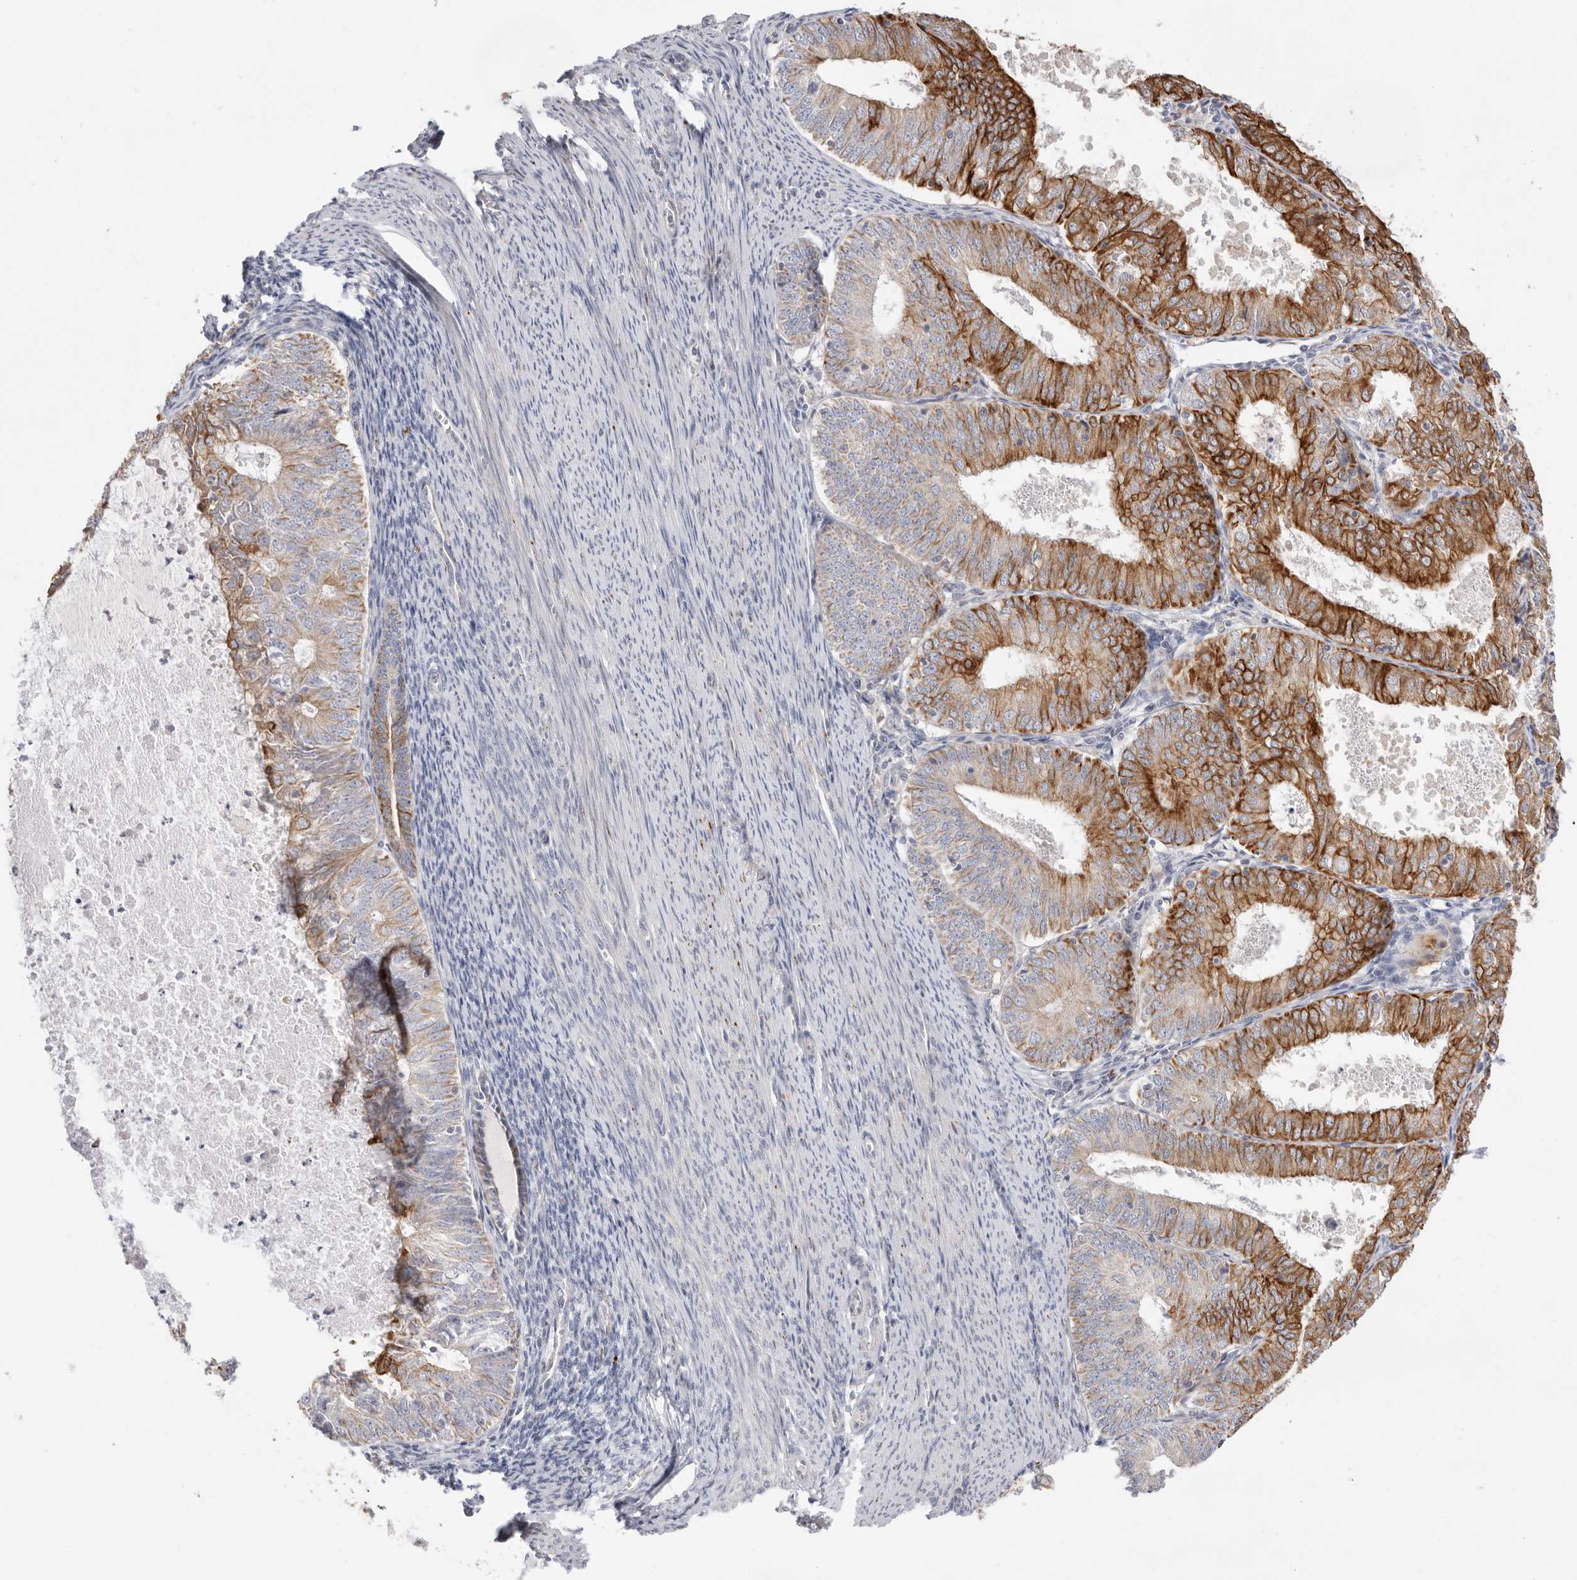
{"staining": {"intensity": "strong", "quantity": "25%-75%", "location": "cytoplasmic/membranous"}, "tissue": "endometrial cancer", "cell_type": "Tumor cells", "image_type": "cancer", "snomed": [{"axis": "morphology", "description": "Adenocarcinoma, NOS"}, {"axis": "topography", "description": "Endometrium"}], "caption": "Endometrial cancer (adenocarcinoma) stained for a protein shows strong cytoplasmic/membranous positivity in tumor cells.", "gene": "USH1C", "patient": {"sex": "female", "age": 57}}